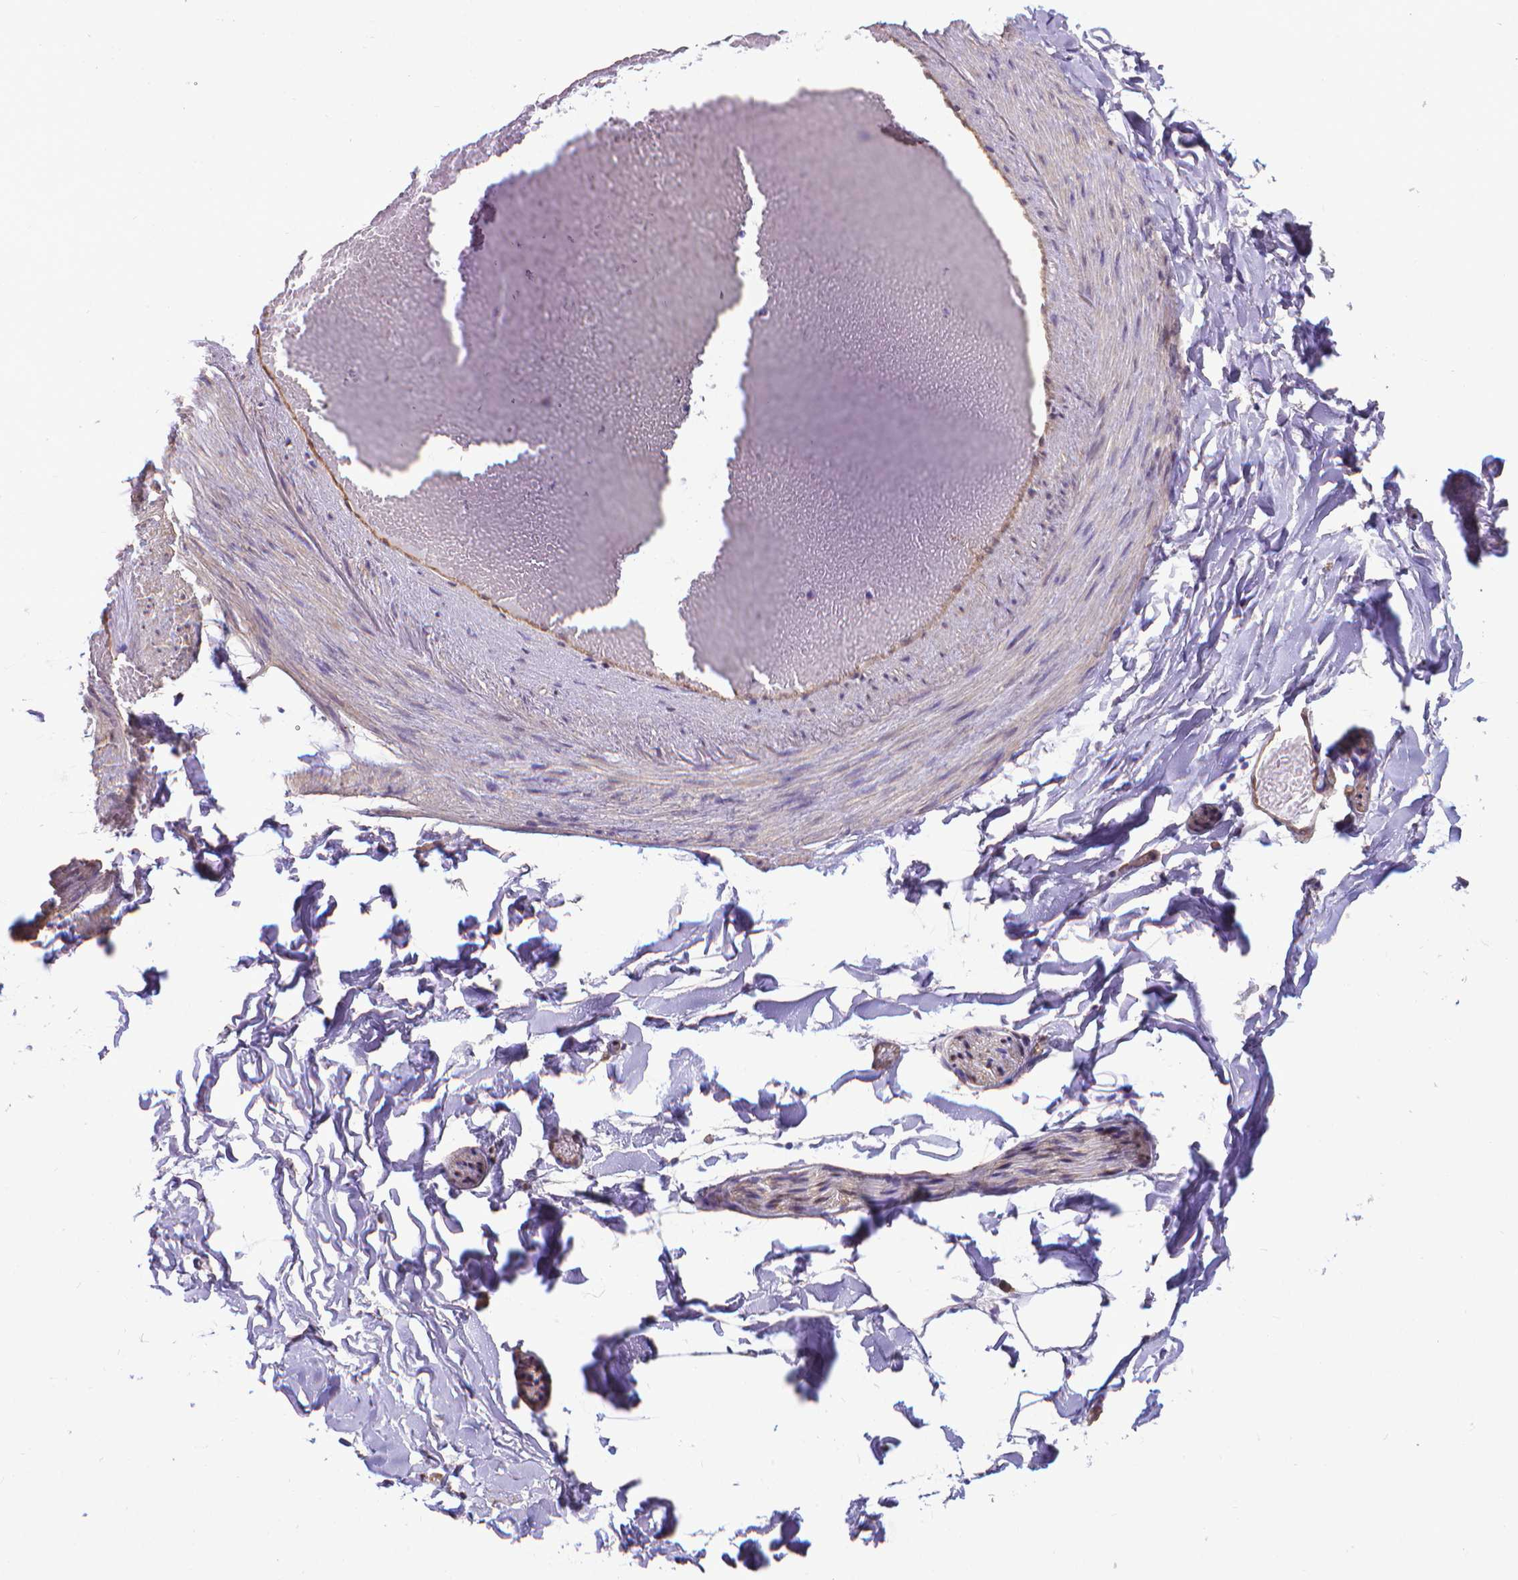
{"staining": {"intensity": "negative", "quantity": "none", "location": "none"}, "tissue": "adipose tissue", "cell_type": "Adipocytes", "image_type": "normal", "snomed": [{"axis": "morphology", "description": "Normal tissue, NOS"}, {"axis": "topography", "description": "Gallbladder"}, {"axis": "topography", "description": "Peripheral nerve tissue"}], "caption": "This is a image of IHC staining of unremarkable adipose tissue, which shows no positivity in adipocytes.", "gene": "CLIC4", "patient": {"sex": "female", "age": 45}}